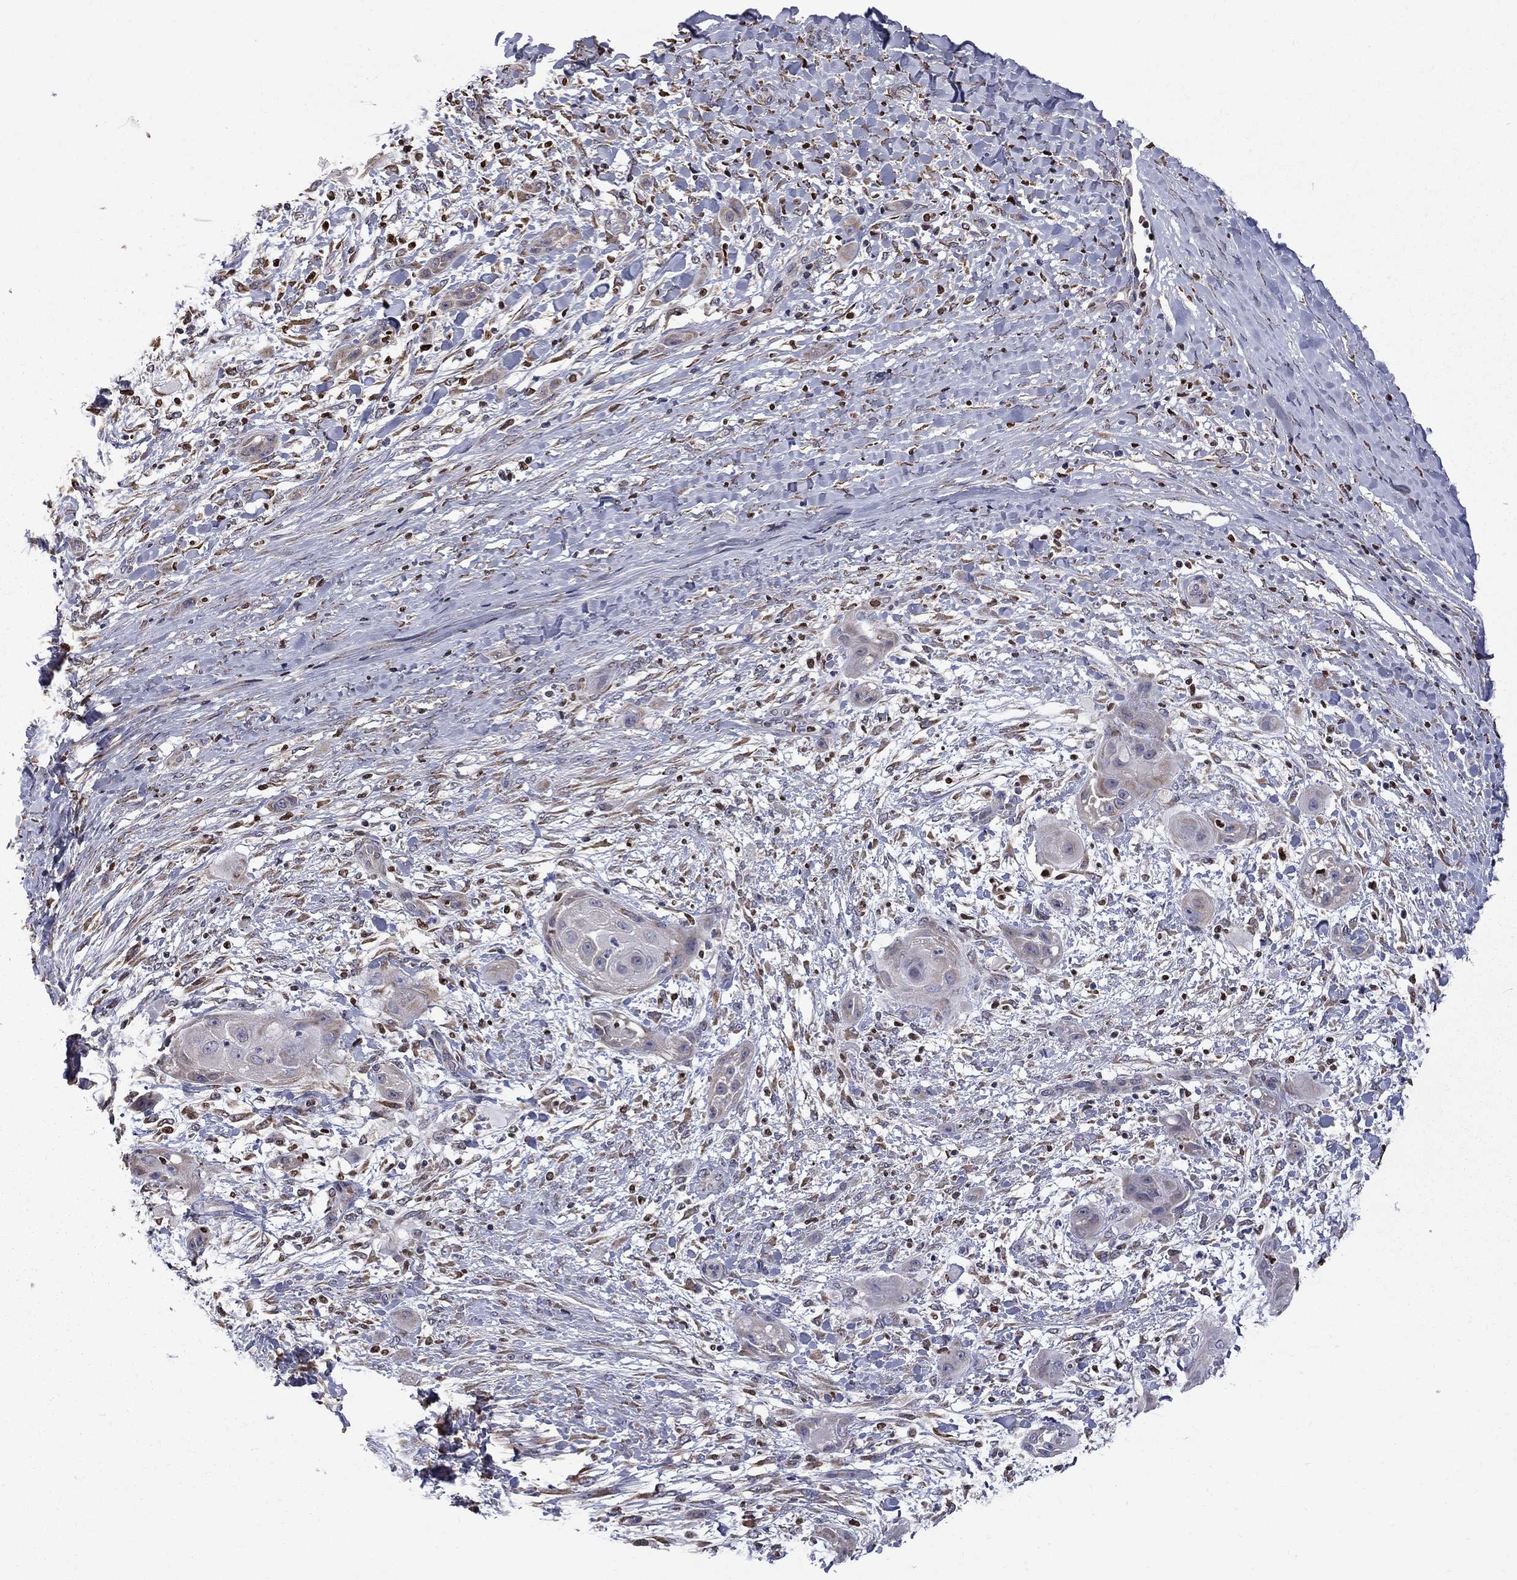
{"staining": {"intensity": "negative", "quantity": "none", "location": "none"}, "tissue": "skin cancer", "cell_type": "Tumor cells", "image_type": "cancer", "snomed": [{"axis": "morphology", "description": "Squamous cell carcinoma, NOS"}, {"axis": "topography", "description": "Skin"}], "caption": "This is an IHC photomicrograph of human skin squamous cell carcinoma. There is no expression in tumor cells.", "gene": "HSPB2", "patient": {"sex": "male", "age": 62}}